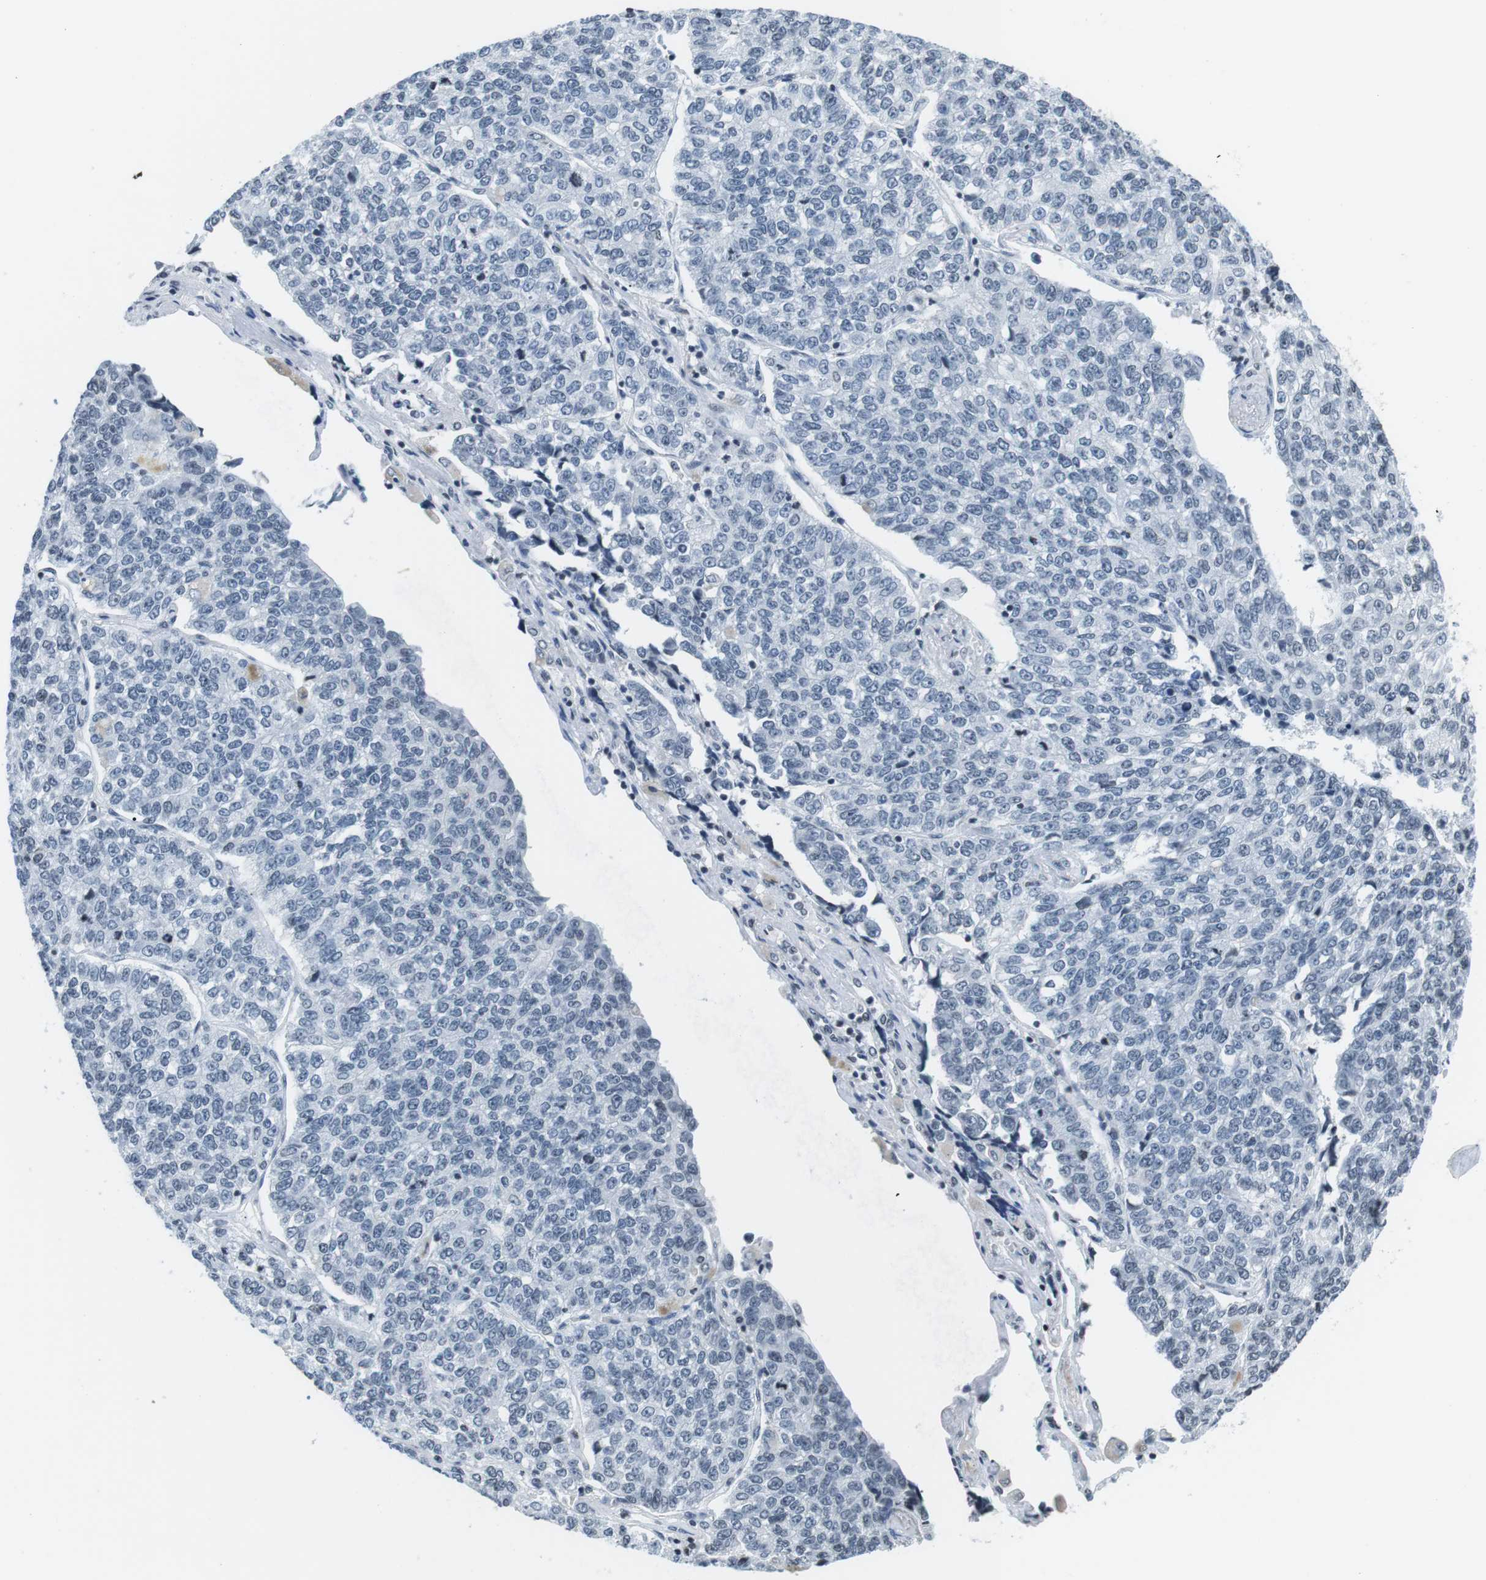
{"staining": {"intensity": "negative", "quantity": "none", "location": "none"}, "tissue": "lung cancer", "cell_type": "Tumor cells", "image_type": "cancer", "snomed": [{"axis": "morphology", "description": "Adenocarcinoma, NOS"}, {"axis": "topography", "description": "Lung"}], "caption": "DAB immunohistochemical staining of lung adenocarcinoma shows no significant staining in tumor cells. The staining was performed using DAB (3,3'-diaminobenzidine) to visualize the protein expression in brown, while the nuclei were stained in blue with hematoxylin (Magnification: 20x).", "gene": "E2F2", "patient": {"sex": "male", "age": 49}}